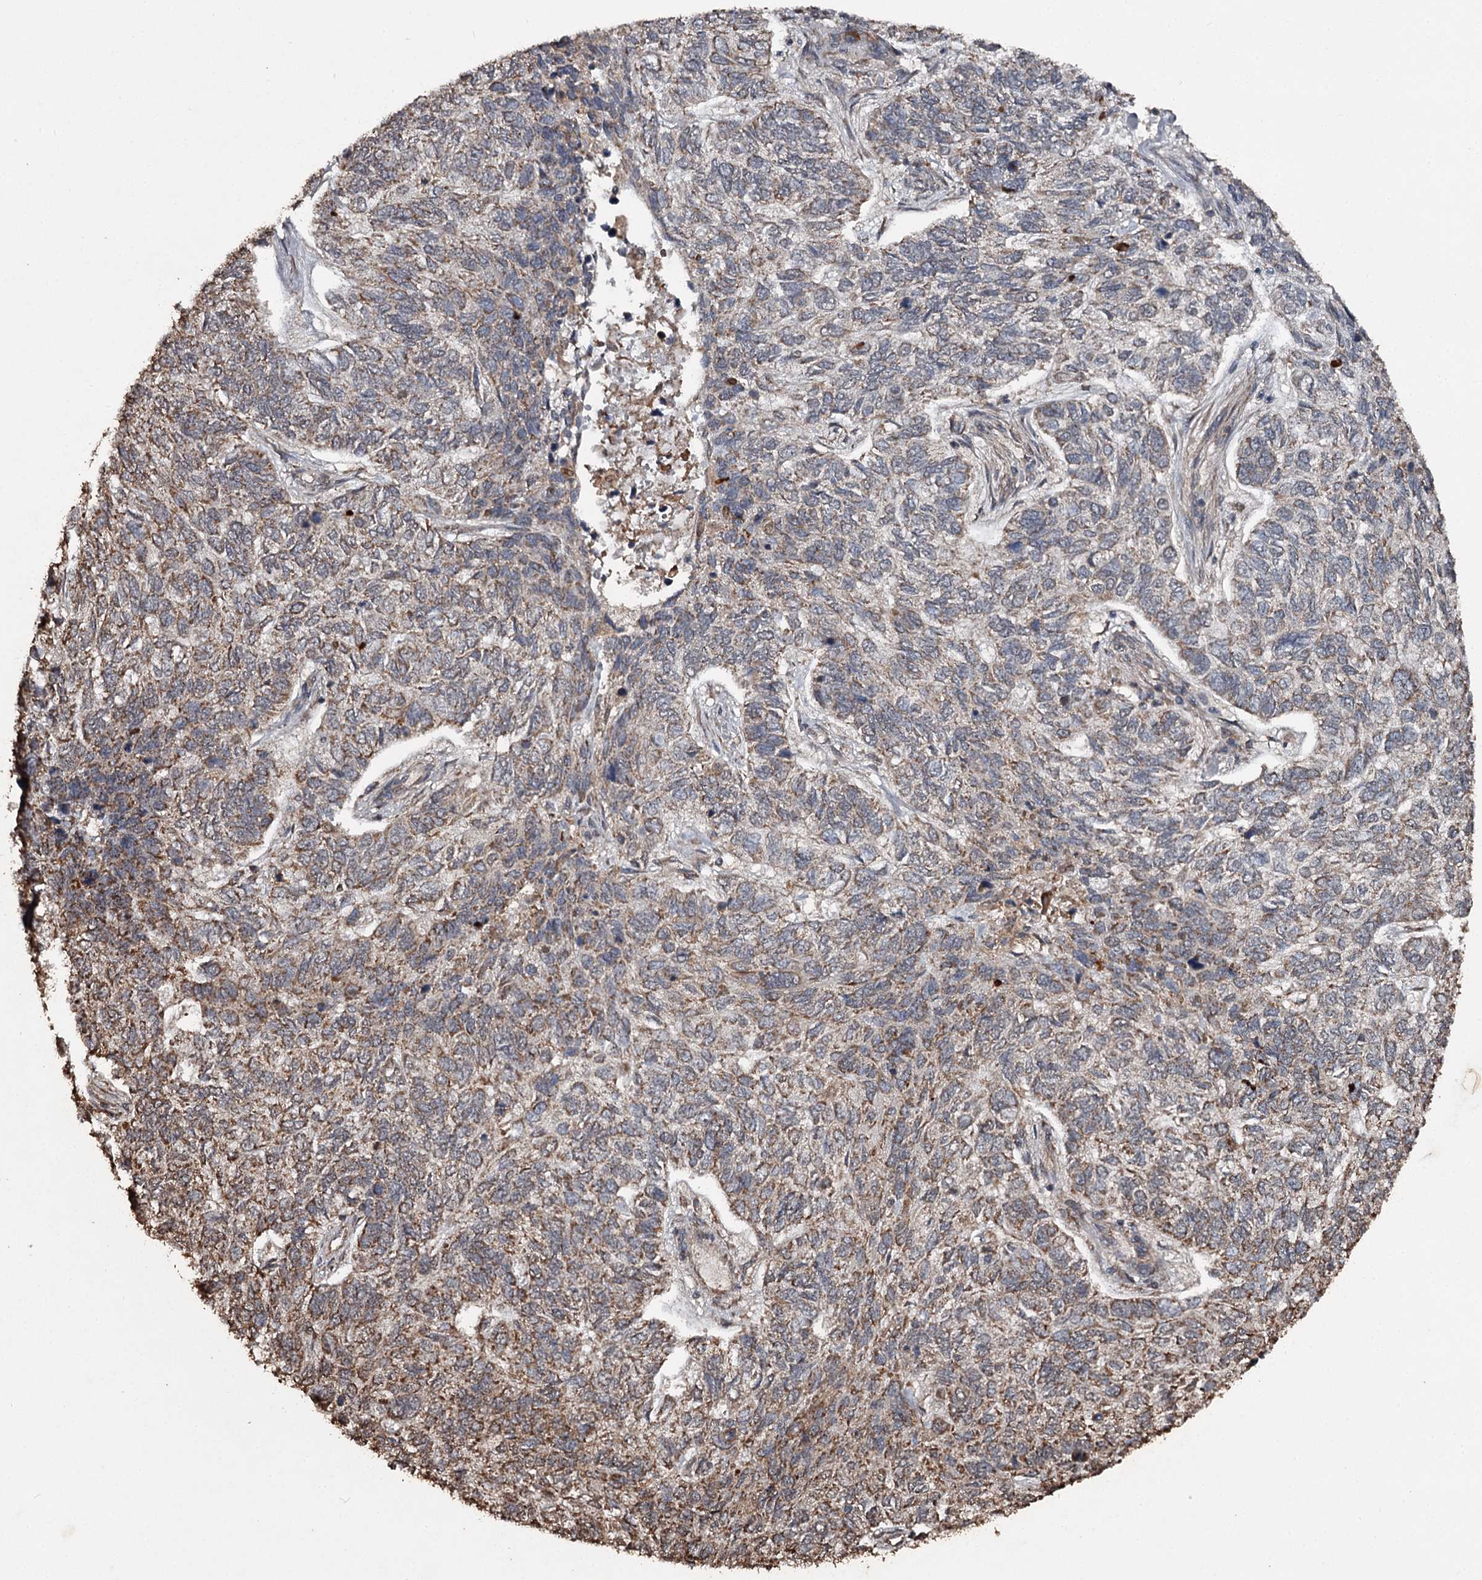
{"staining": {"intensity": "moderate", "quantity": ">75%", "location": "cytoplasmic/membranous"}, "tissue": "skin cancer", "cell_type": "Tumor cells", "image_type": "cancer", "snomed": [{"axis": "morphology", "description": "Basal cell carcinoma"}, {"axis": "topography", "description": "Skin"}], "caption": "Moderate cytoplasmic/membranous protein expression is seen in about >75% of tumor cells in skin basal cell carcinoma.", "gene": "WIPI1", "patient": {"sex": "female", "age": 65}}